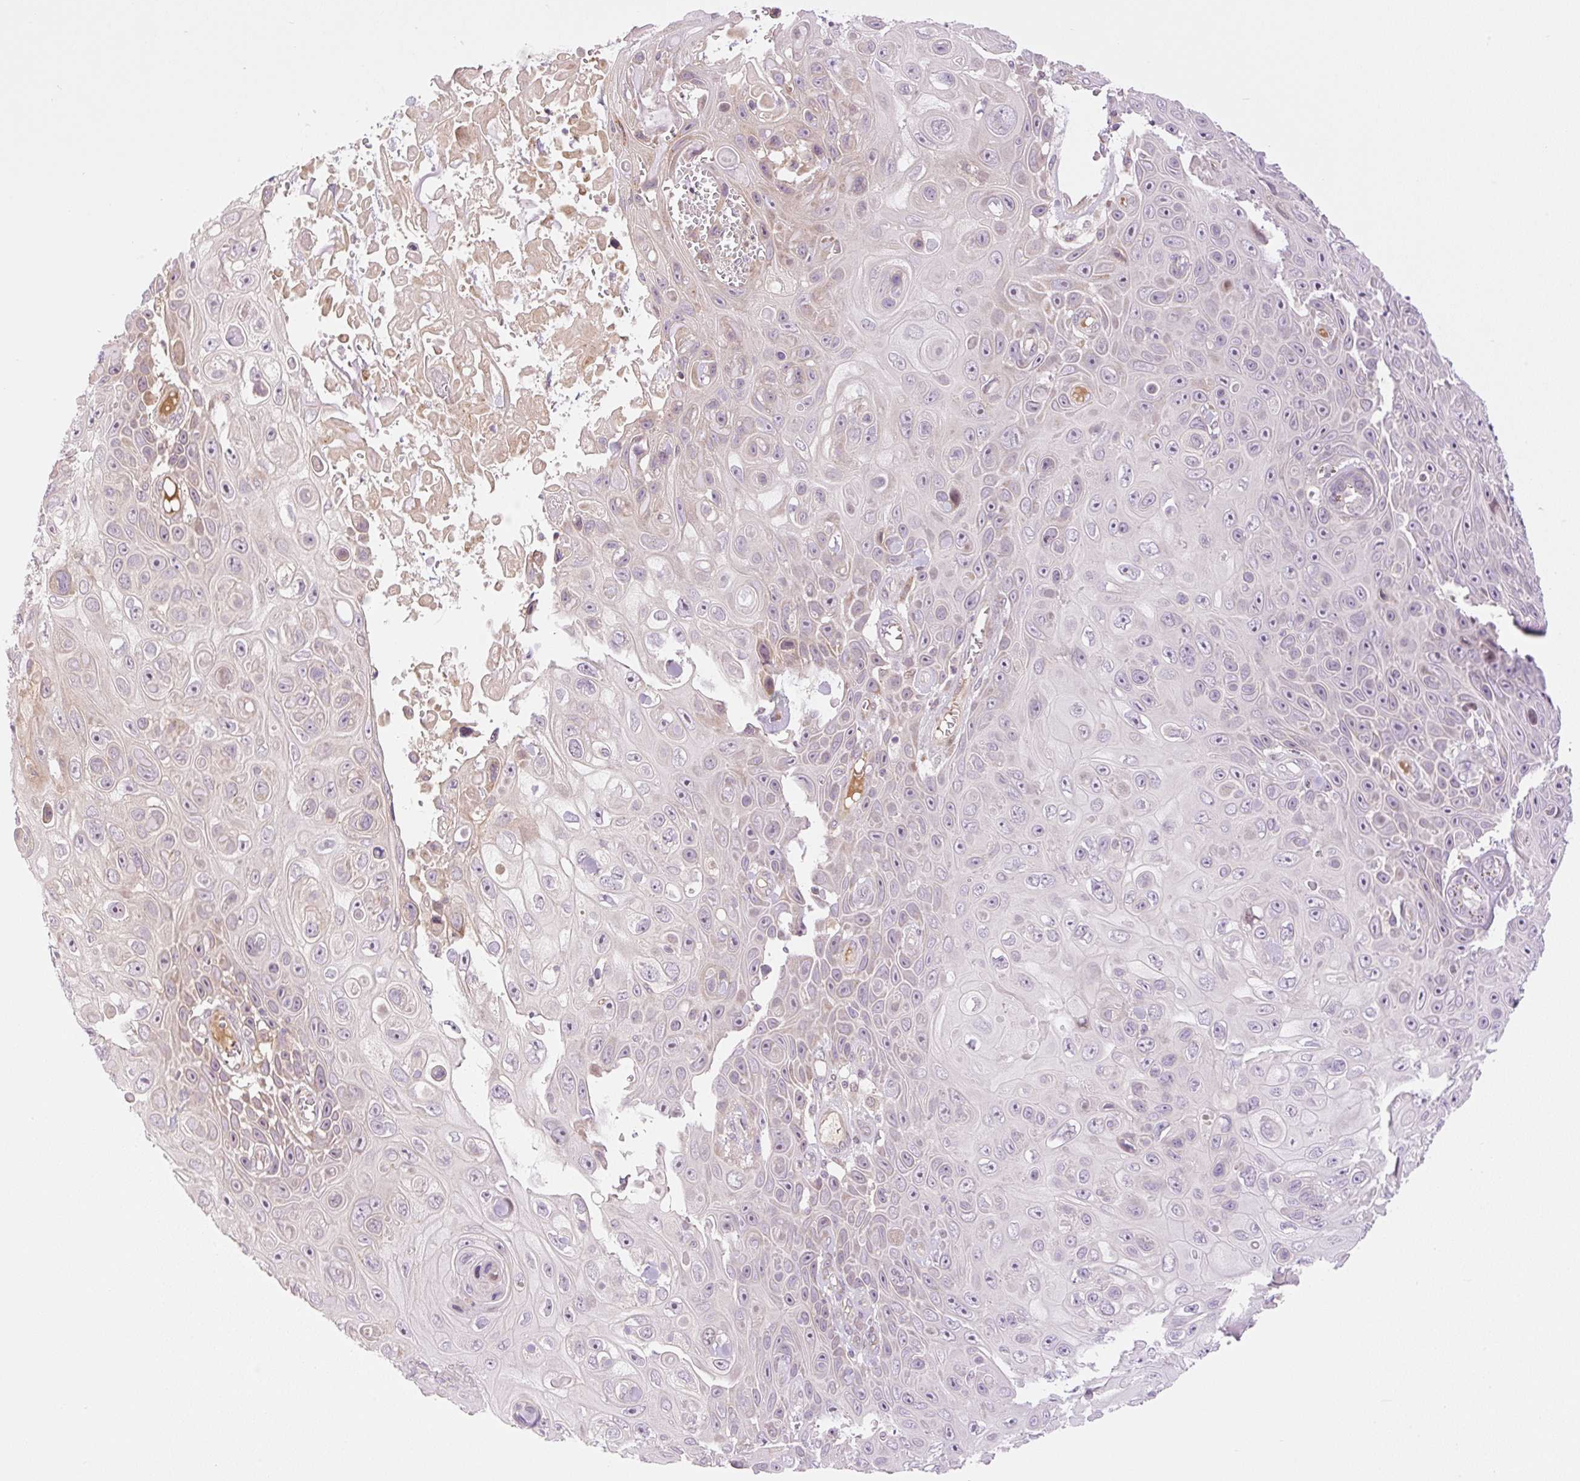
{"staining": {"intensity": "negative", "quantity": "none", "location": "none"}, "tissue": "skin cancer", "cell_type": "Tumor cells", "image_type": "cancer", "snomed": [{"axis": "morphology", "description": "Squamous cell carcinoma, NOS"}, {"axis": "topography", "description": "Skin"}], "caption": "Micrograph shows no protein positivity in tumor cells of squamous cell carcinoma (skin) tissue.", "gene": "ZNF394", "patient": {"sex": "male", "age": 82}}